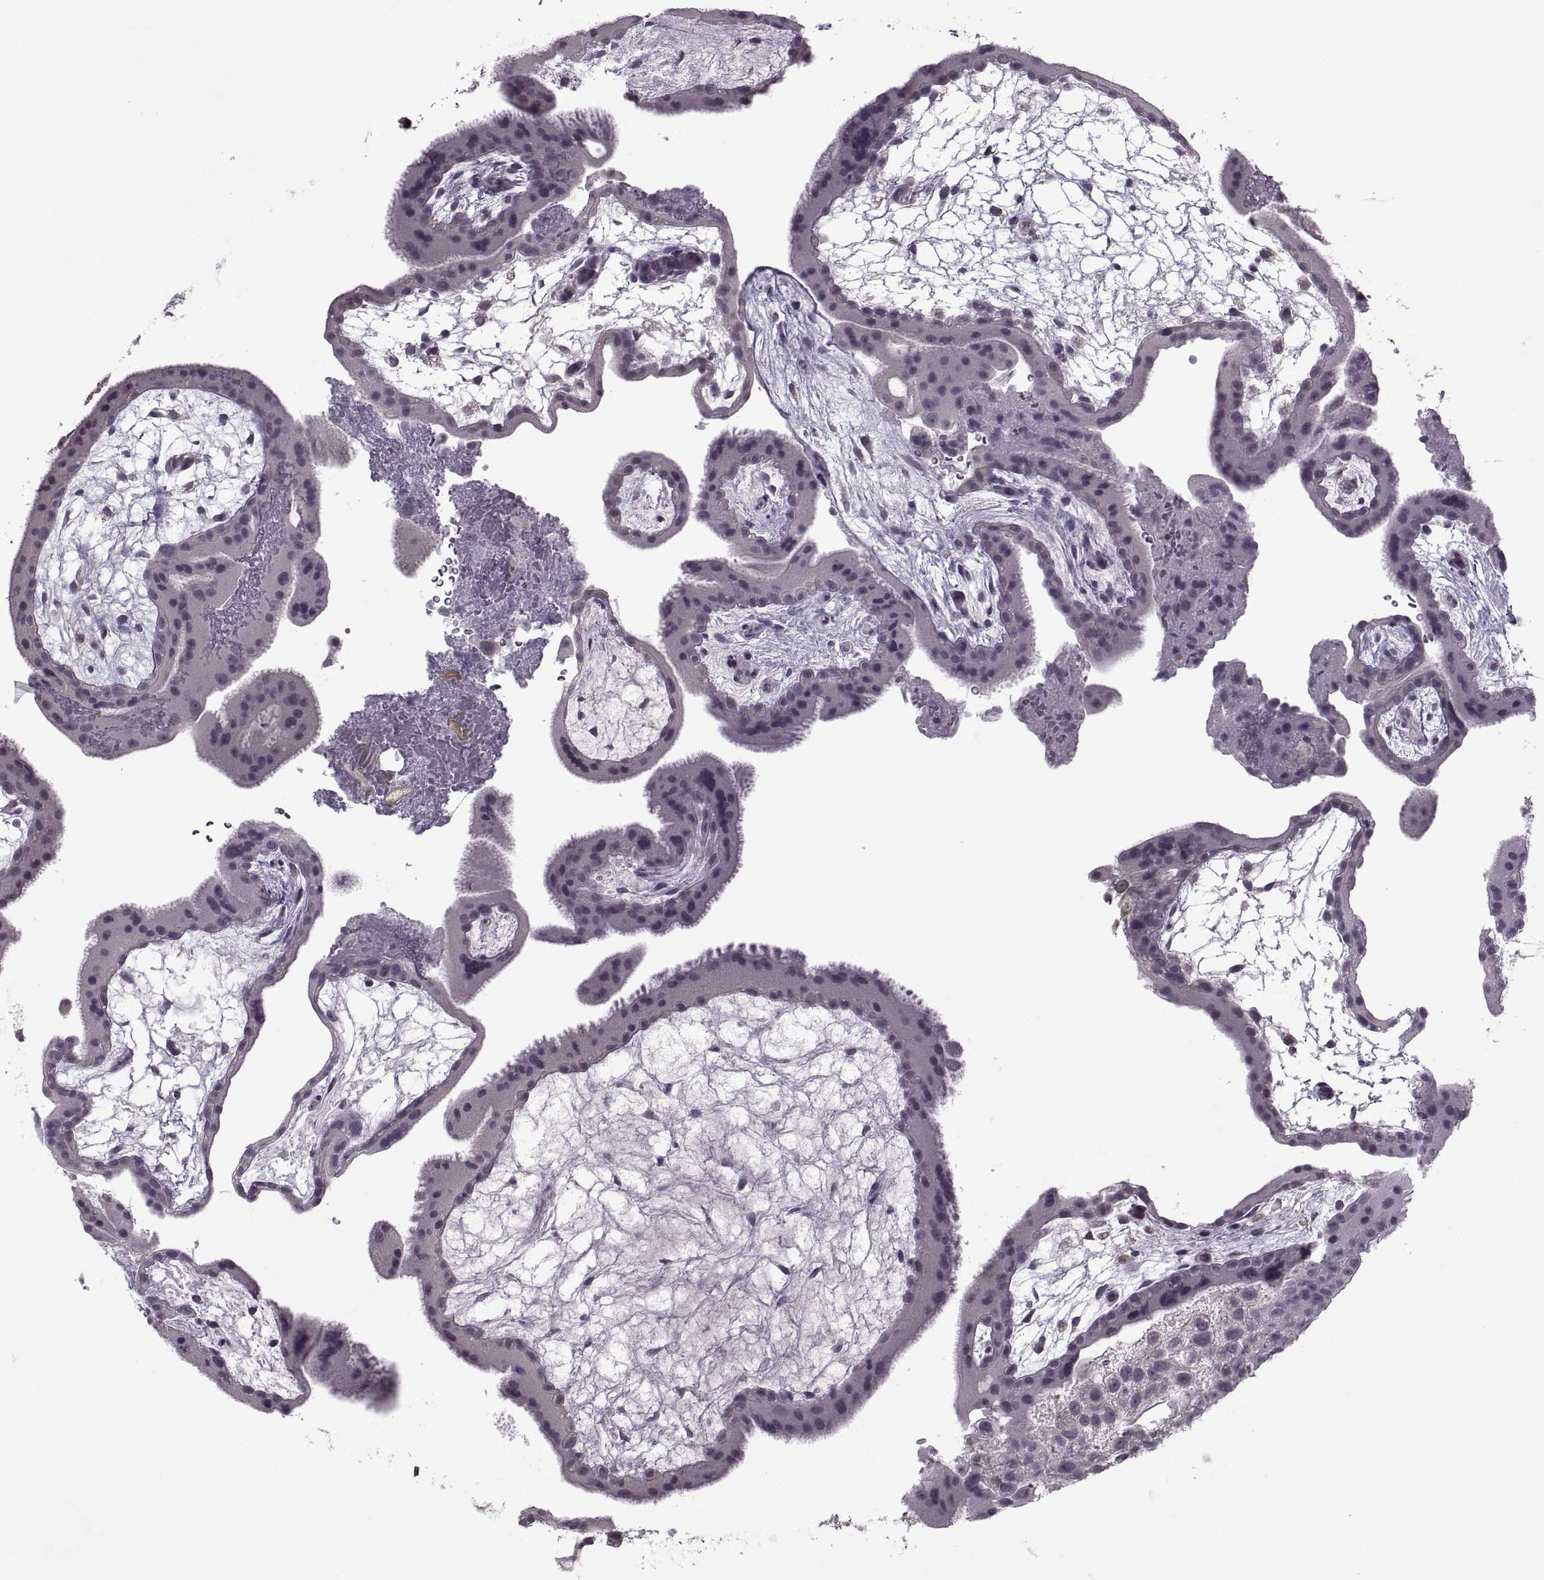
{"staining": {"intensity": "negative", "quantity": "none", "location": "none"}, "tissue": "placenta", "cell_type": "Decidual cells", "image_type": "normal", "snomed": [{"axis": "morphology", "description": "Normal tissue, NOS"}, {"axis": "topography", "description": "Placenta"}], "caption": "DAB (3,3'-diaminobenzidine) immunohistochemical staining of unremarkable placenta displays no significant staining in decidual cells.", "gene": "MGAT4D", "patient": {"sex": "female", "age": 19}}